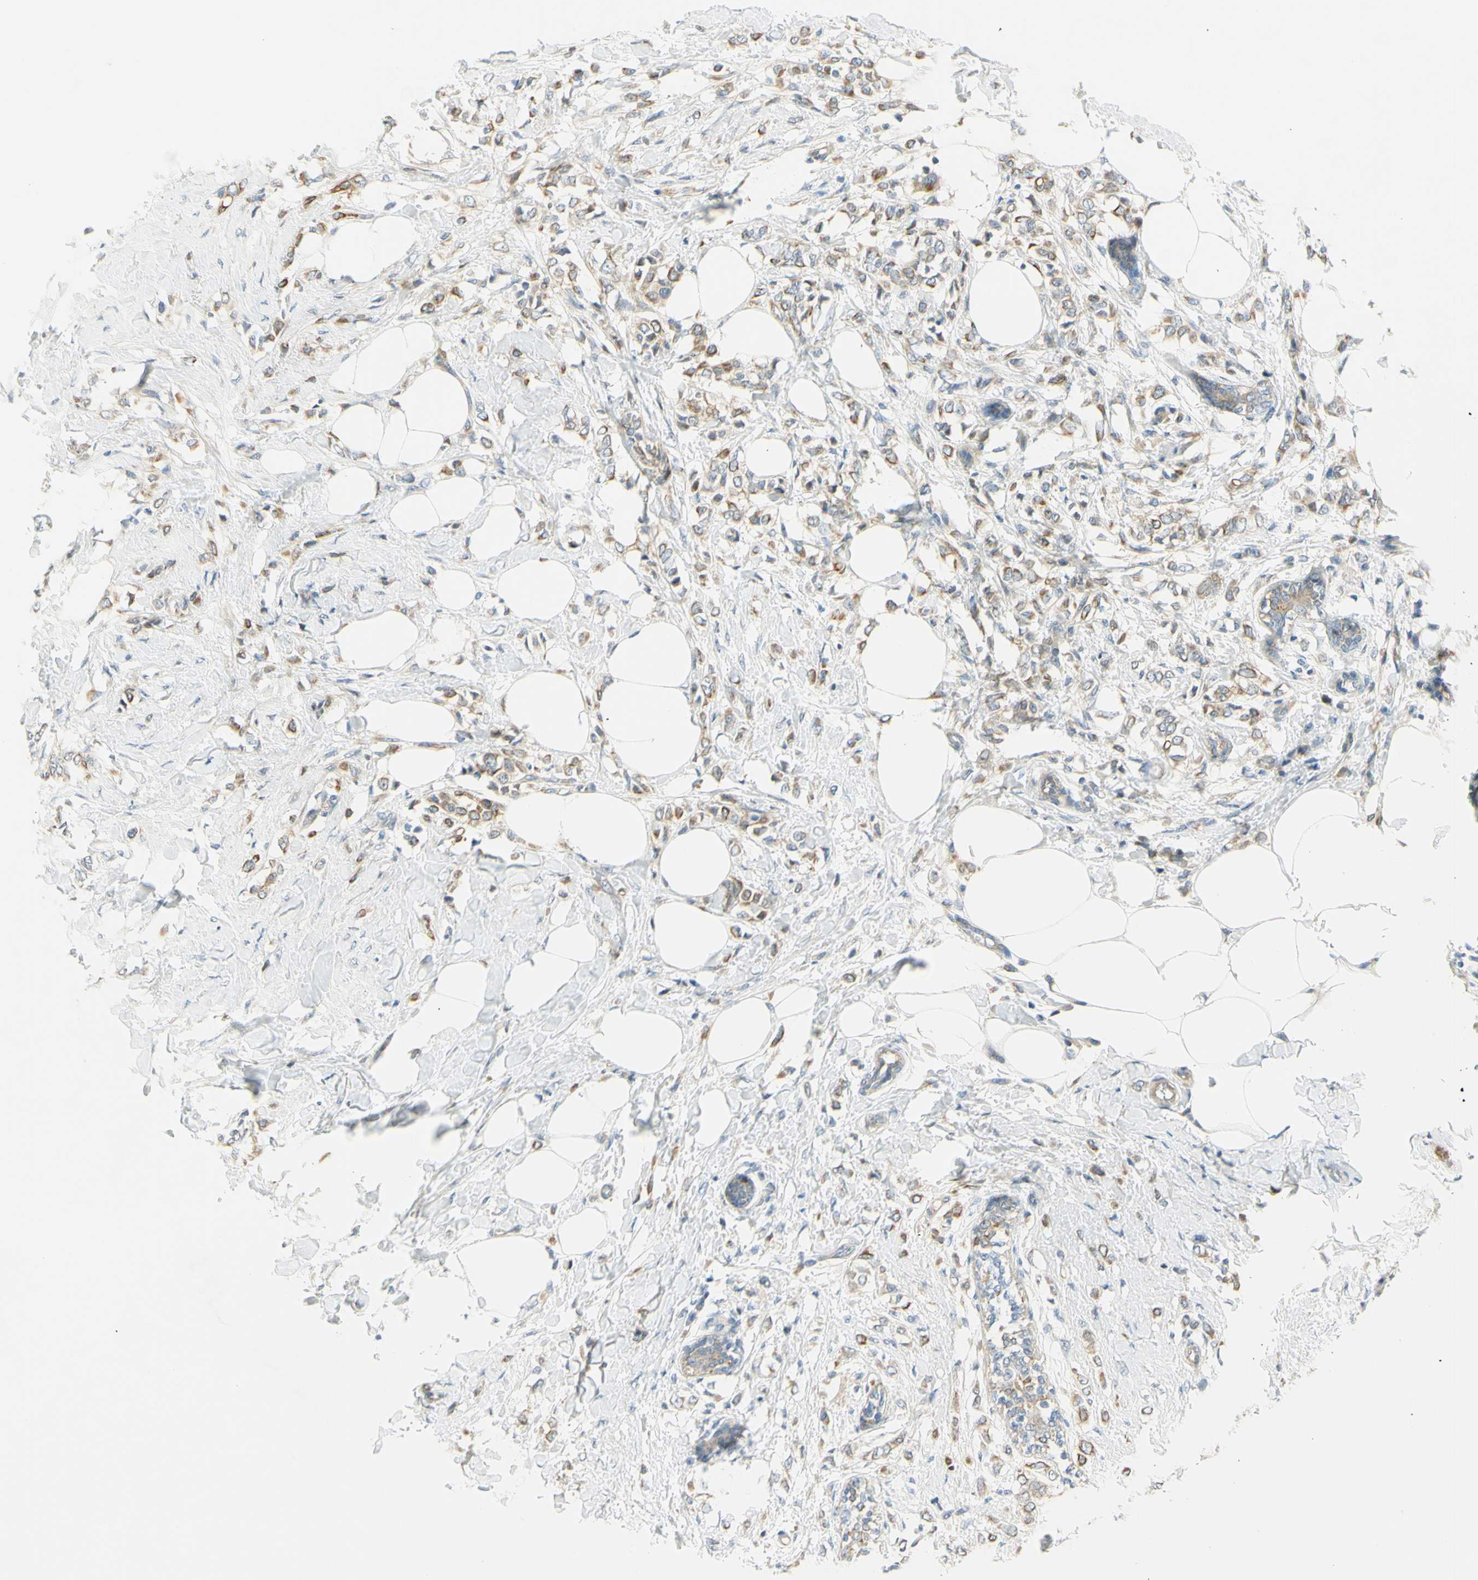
{"staining": {"intensity": "moderate", "quantity": "25%-75%", "location": "cytoplasmic/membranous"}, "tissue": "breast cancer", "cell_type": "Tumor cells", "image_type": "cancer", "snomed": [{"axis": "morphology", "description": "Lobular carcinoma, in situ"}, {"axis": "morphology", "description": "Lobular carcinoma"}, {"axis": "topography", "description": "Breast"}], "caption": "Breast cancer stained with a brown dye reveals moderate cytoplasmic/membranous positive positivity in about 25%-75% of tumor cells.", "gene": "LAMA3", "patient": {"sex": "female", "age": 41}}